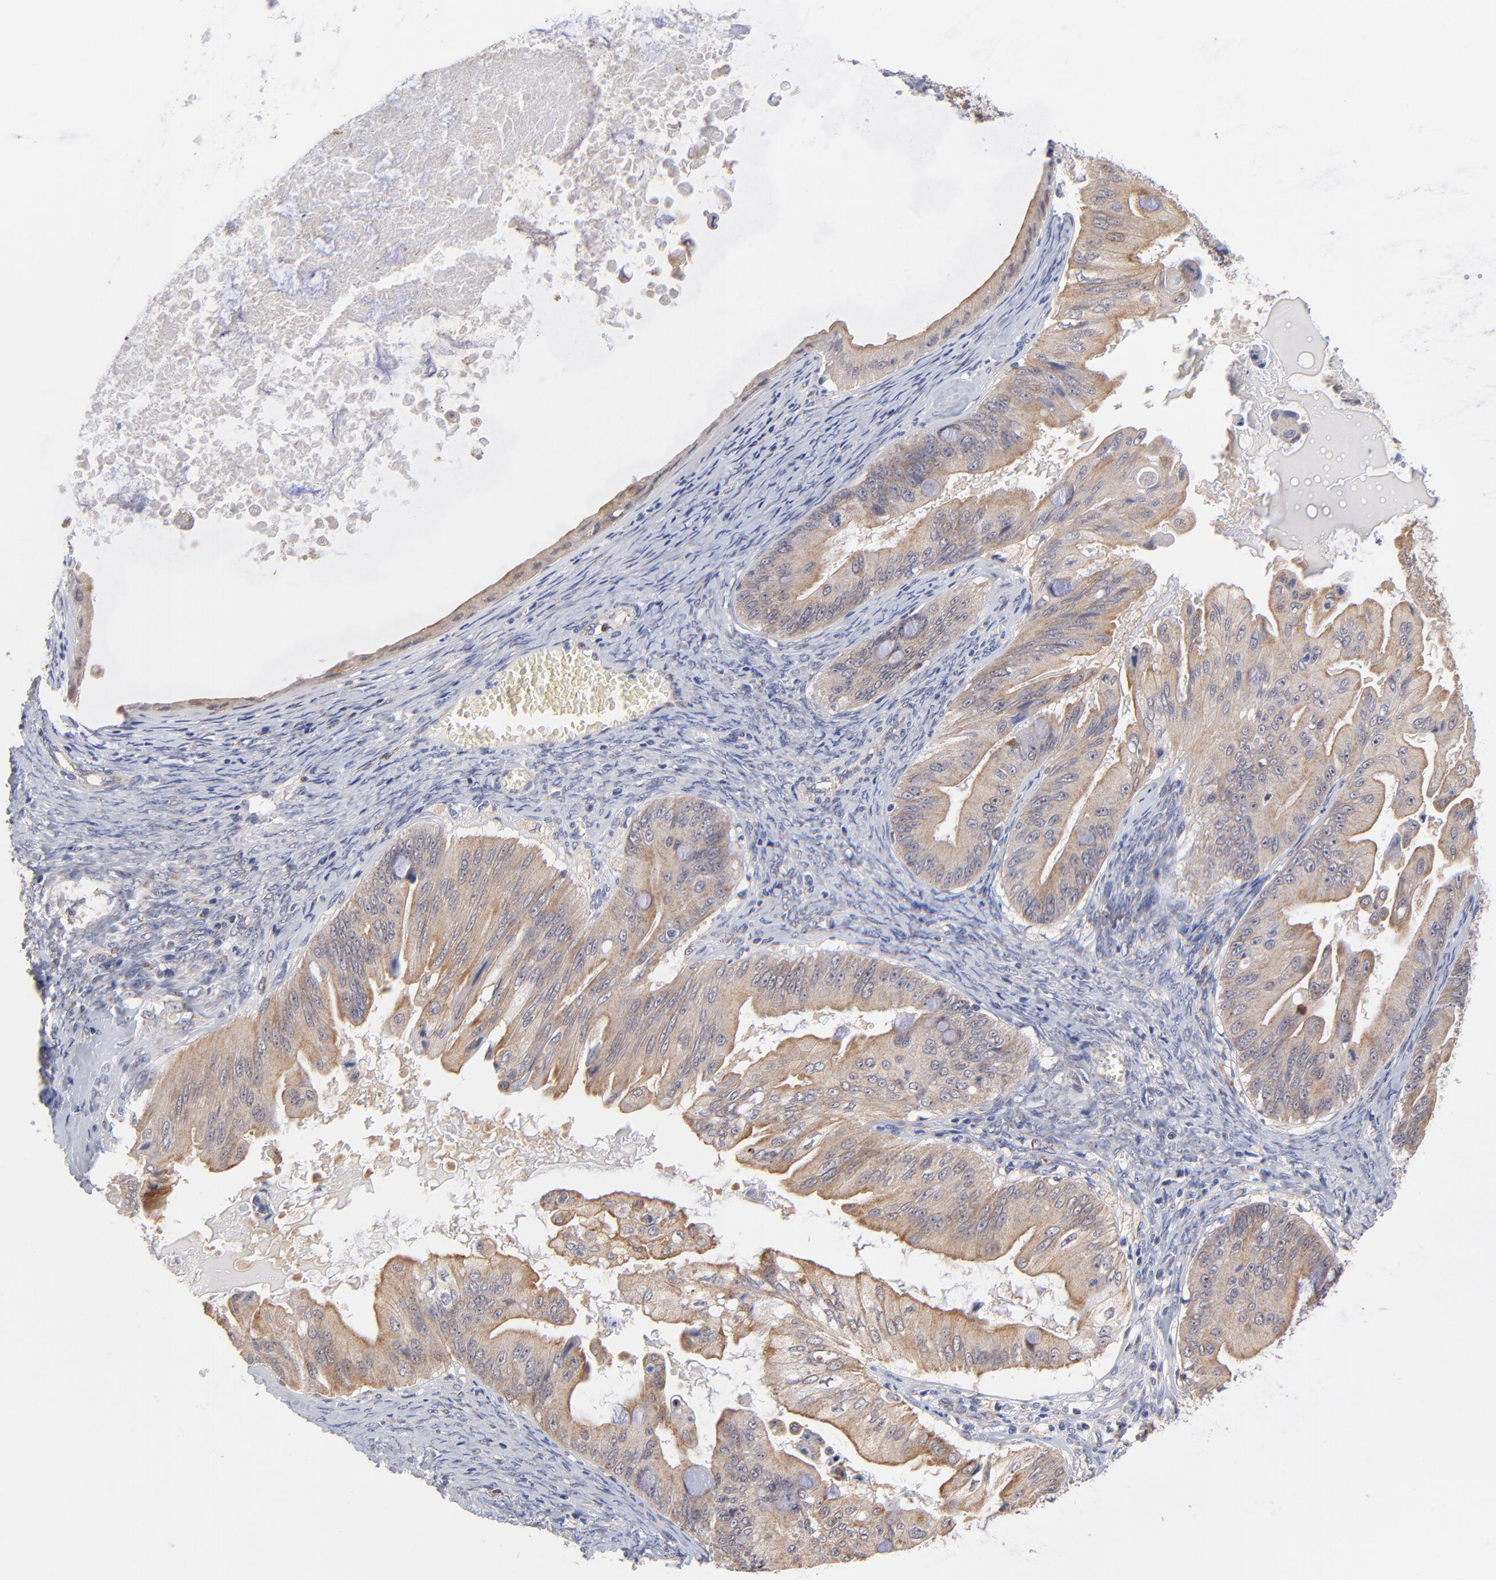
{"staining": {"intensity": "moderate", "quantity": "25%-75%", "location": "cytoplasmic/membranous"}, "tissue": "ovarian cancer", "cell_type": "Tumor cells", "image_type": "cancer", "snomed": [{"axis": "morphology", "description": "Cystadenocarcinoma, mucinous, NOS"}, {"axis": "topography", "description": "Ovary"}], "caption": "This image displays IHC staining of mucinous cystadenocarcinoma (ovarian), with medium moderate cytoplasmic/membranous staining in about 25%-75% of tumor cells.", "gene": "FBXL12", "patient": {"sex": "female", "age": 37}}